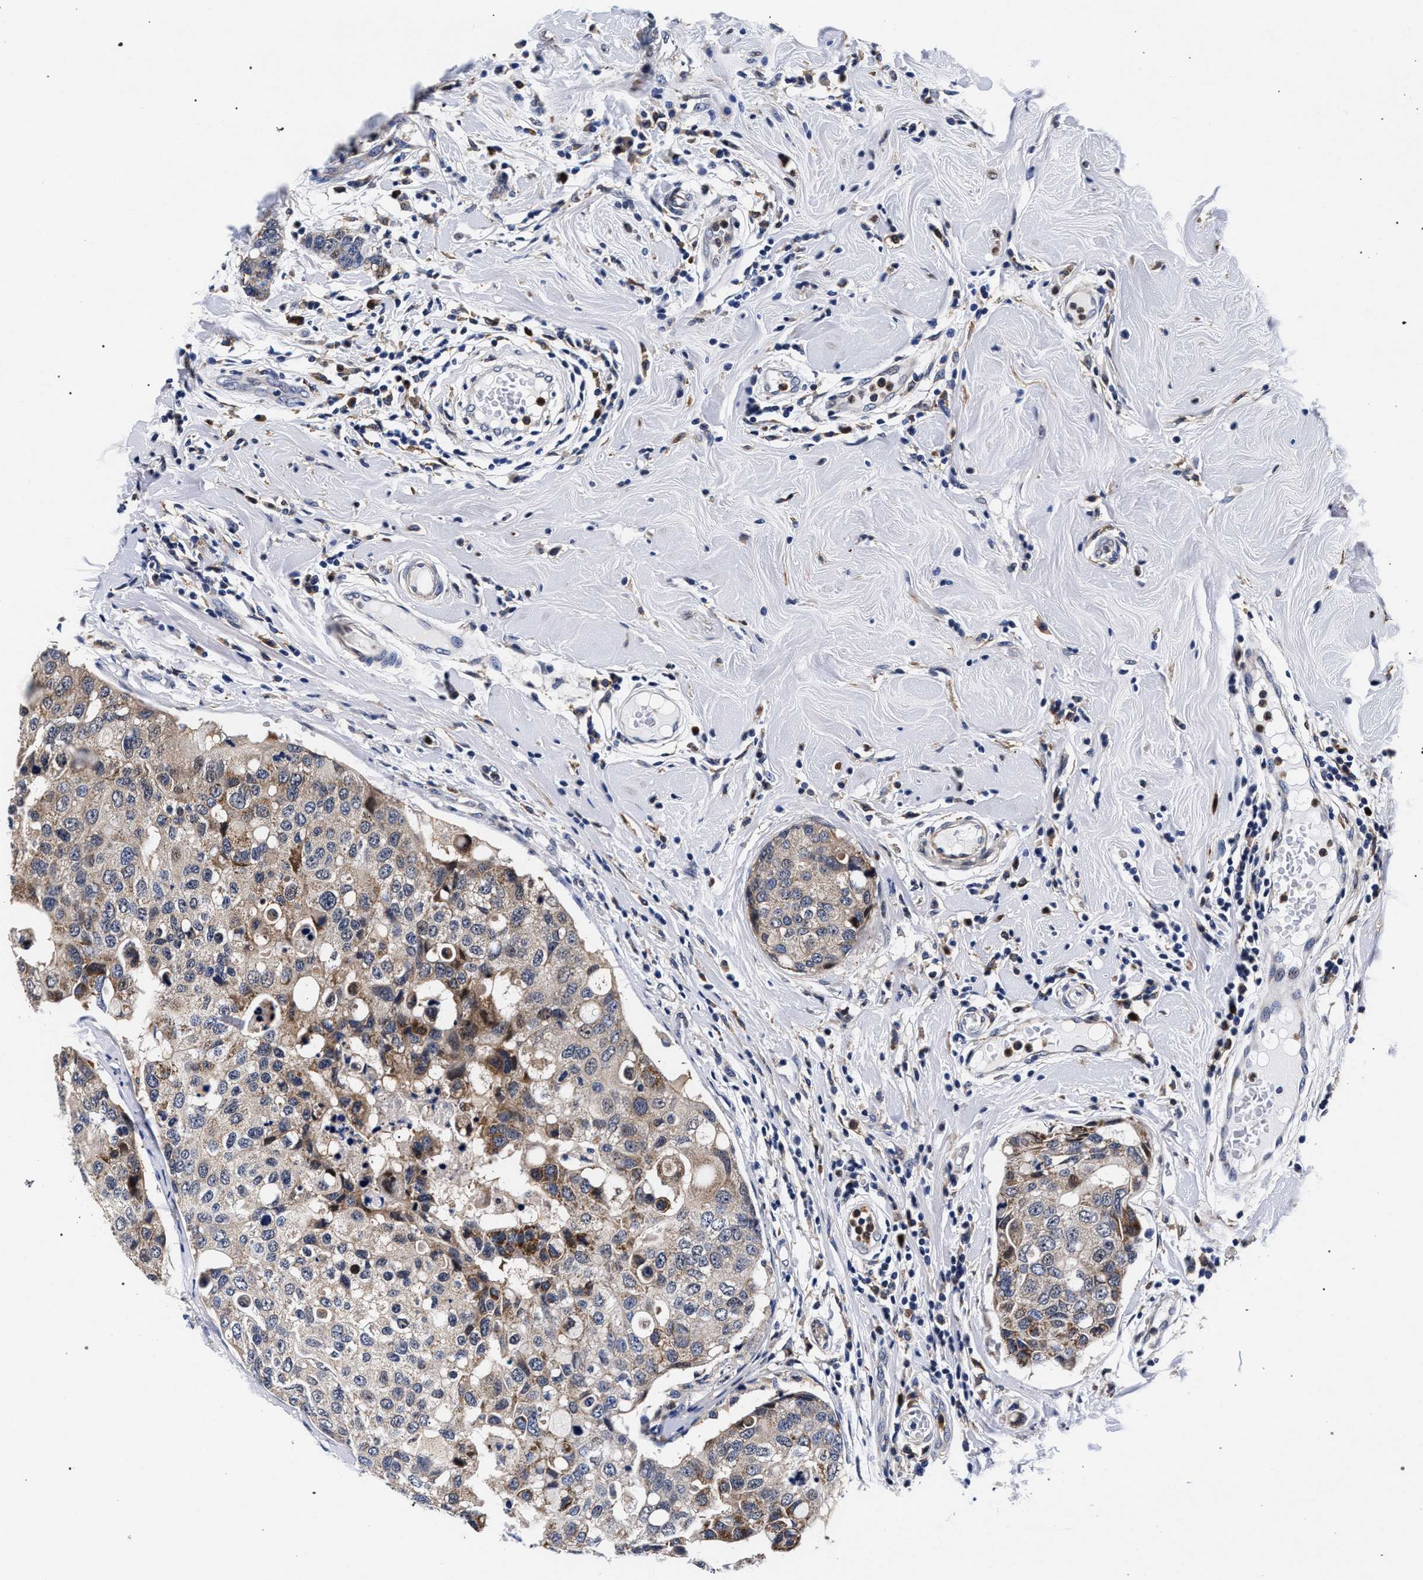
{"staining": {"intensity": "moderate", "quantity": "<25%", "location": "cytoplasmic/membranous"}, "tissue": "breast cancer", "cell_type": "Tumor cells", "image_type": "cancer", "snomed": [{"axis": "morphology", "description": "Duct carcinoma"}, {"axis": "topography", "description": "Breast"}], "caption": "Protein staining shows moderate cytoplasmic/membranous positivity in about <25% of tumor cells in breast infiltrating ductal carcinoma. The protein is shown in brown color, while the nuclei are stained blue.", "gene": "ZNF462", "patient": {"sex": "female", "age": 27}}